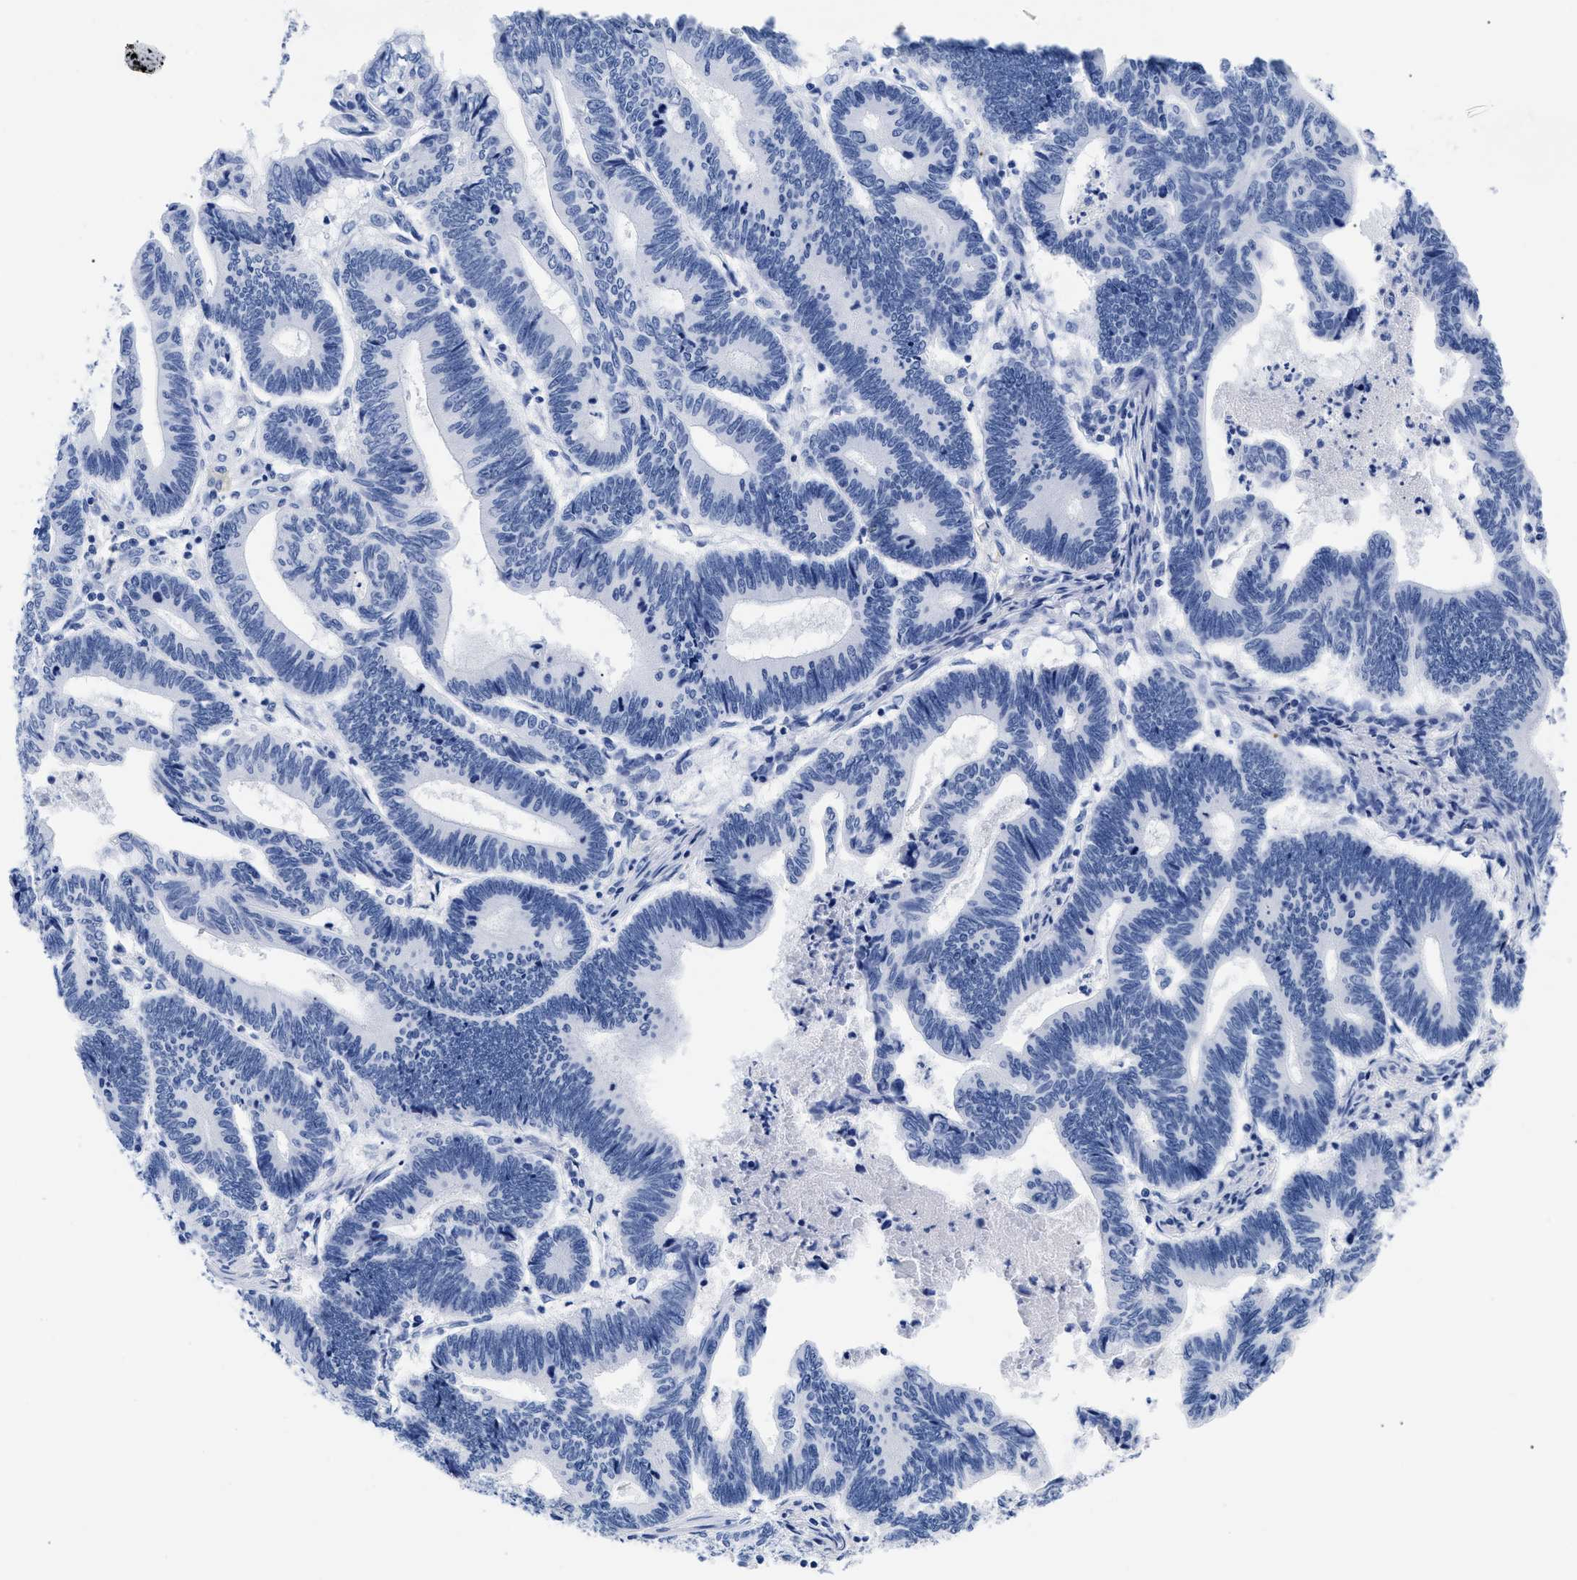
{"staining": {"intensity": "negative", "quantity": "none", "location": "none"}, "tissue": "pancreatic cancer", "cell_type": "Tumor cells", "image_type": "cancer", "snomed": [{"axis": "morphology", "description": "Adenocarcinoma, NOS"}, {"axis": "topography", "description": "Pancreas"}], "caption": "Immunohistochemistry image of neoplastic tissue: human pancreatic cancer stained with DAB shows no significant protein staining in tumor cells.", "gene": "TREML1", "patient": {"sex": "female", "age": 70}}